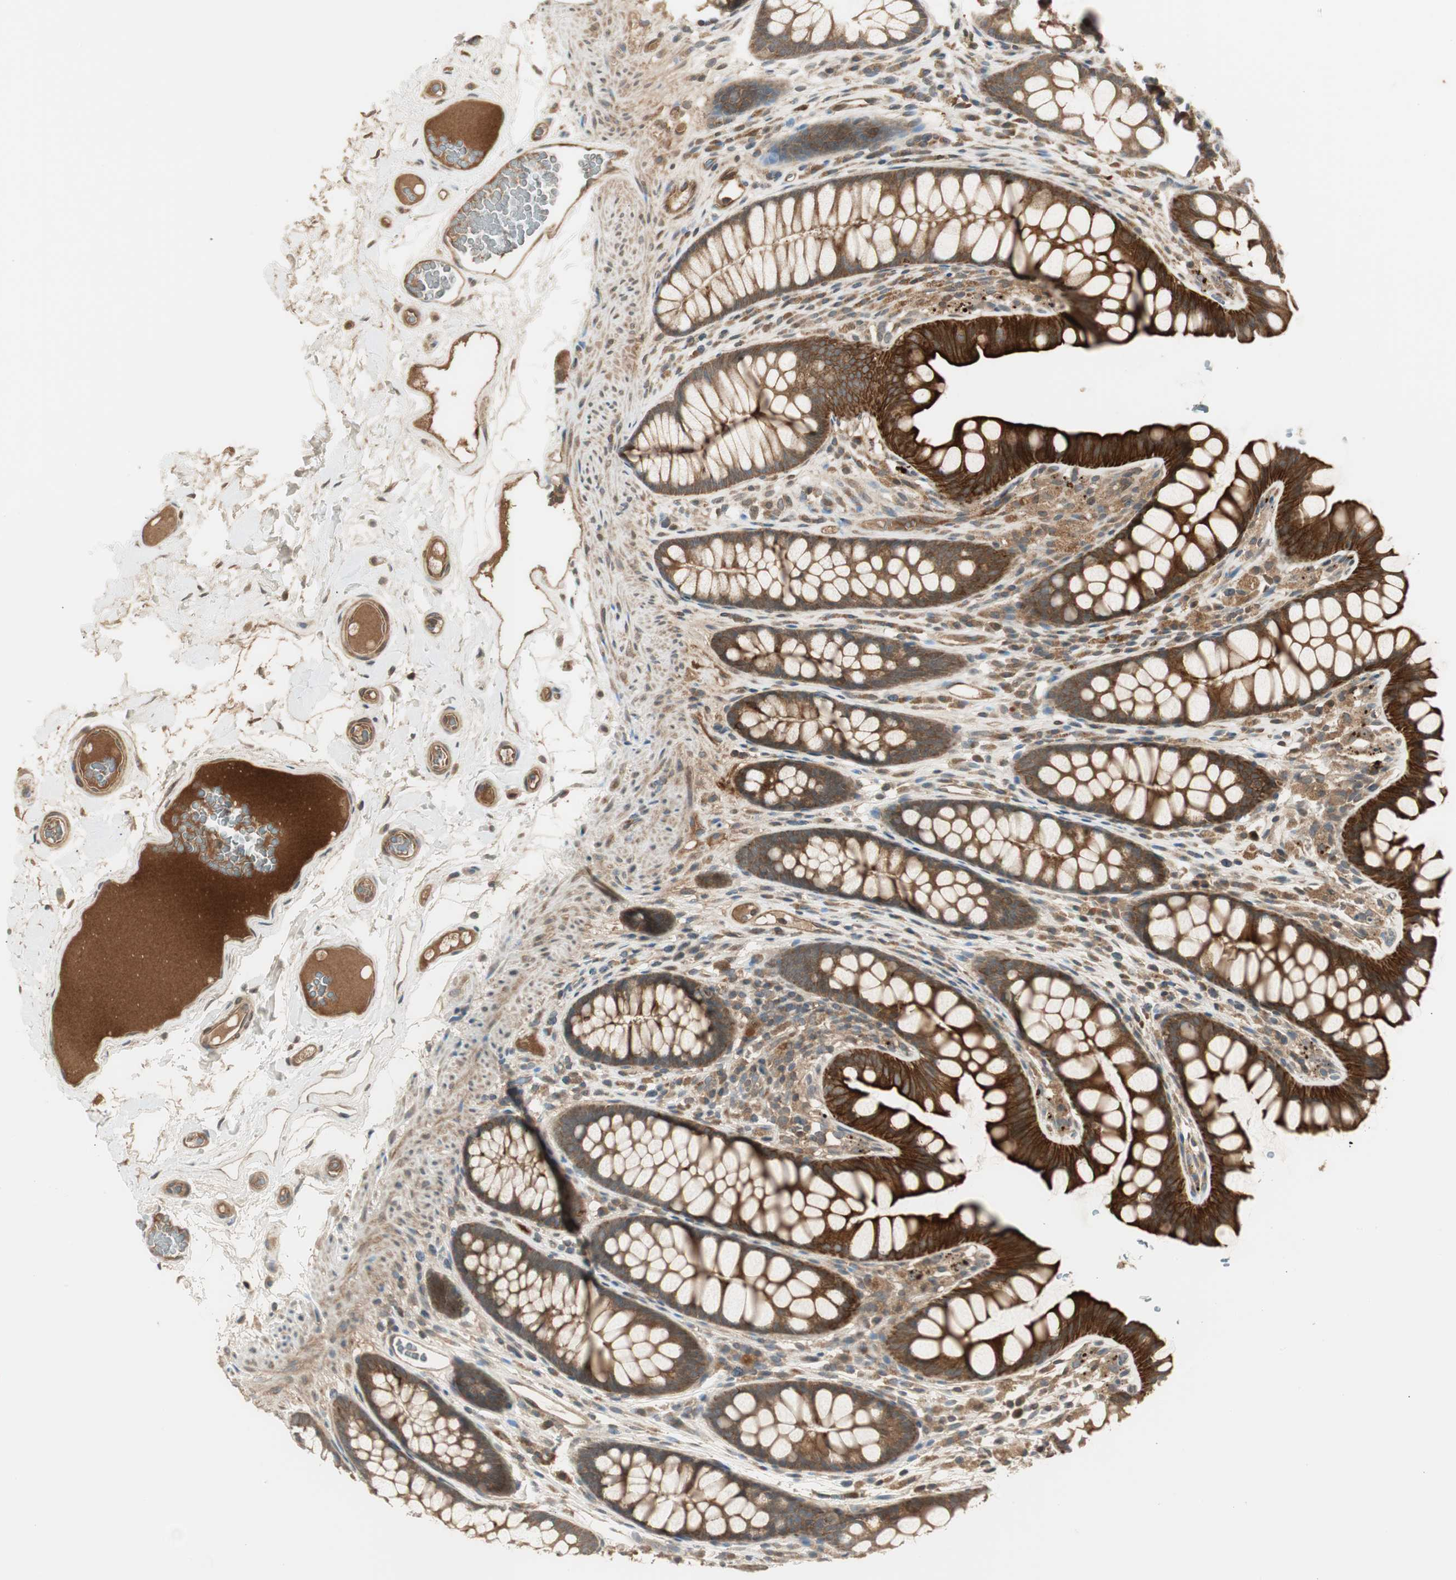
{"staining": {"intensity": "moderate", "quantity": ">75%", "location": "cytoplasmic/membranous"}, "tissue": "colon", "cell_type": "Endothelial cells", "image_type": "normal", "snomed": [{"axis": "morphology", "description": "Normal tissue, NOS"}, {"axis": "topography", "description": "Colon"}], "caption": "Immunohistochemistry (IHC) of normal colon shows medium levels of moderate cytoplasmic/membranous positivity in about >75% of endothelial cells.", "gene": "PFDN5", "patient": {"sex": "female", "age": 55}}